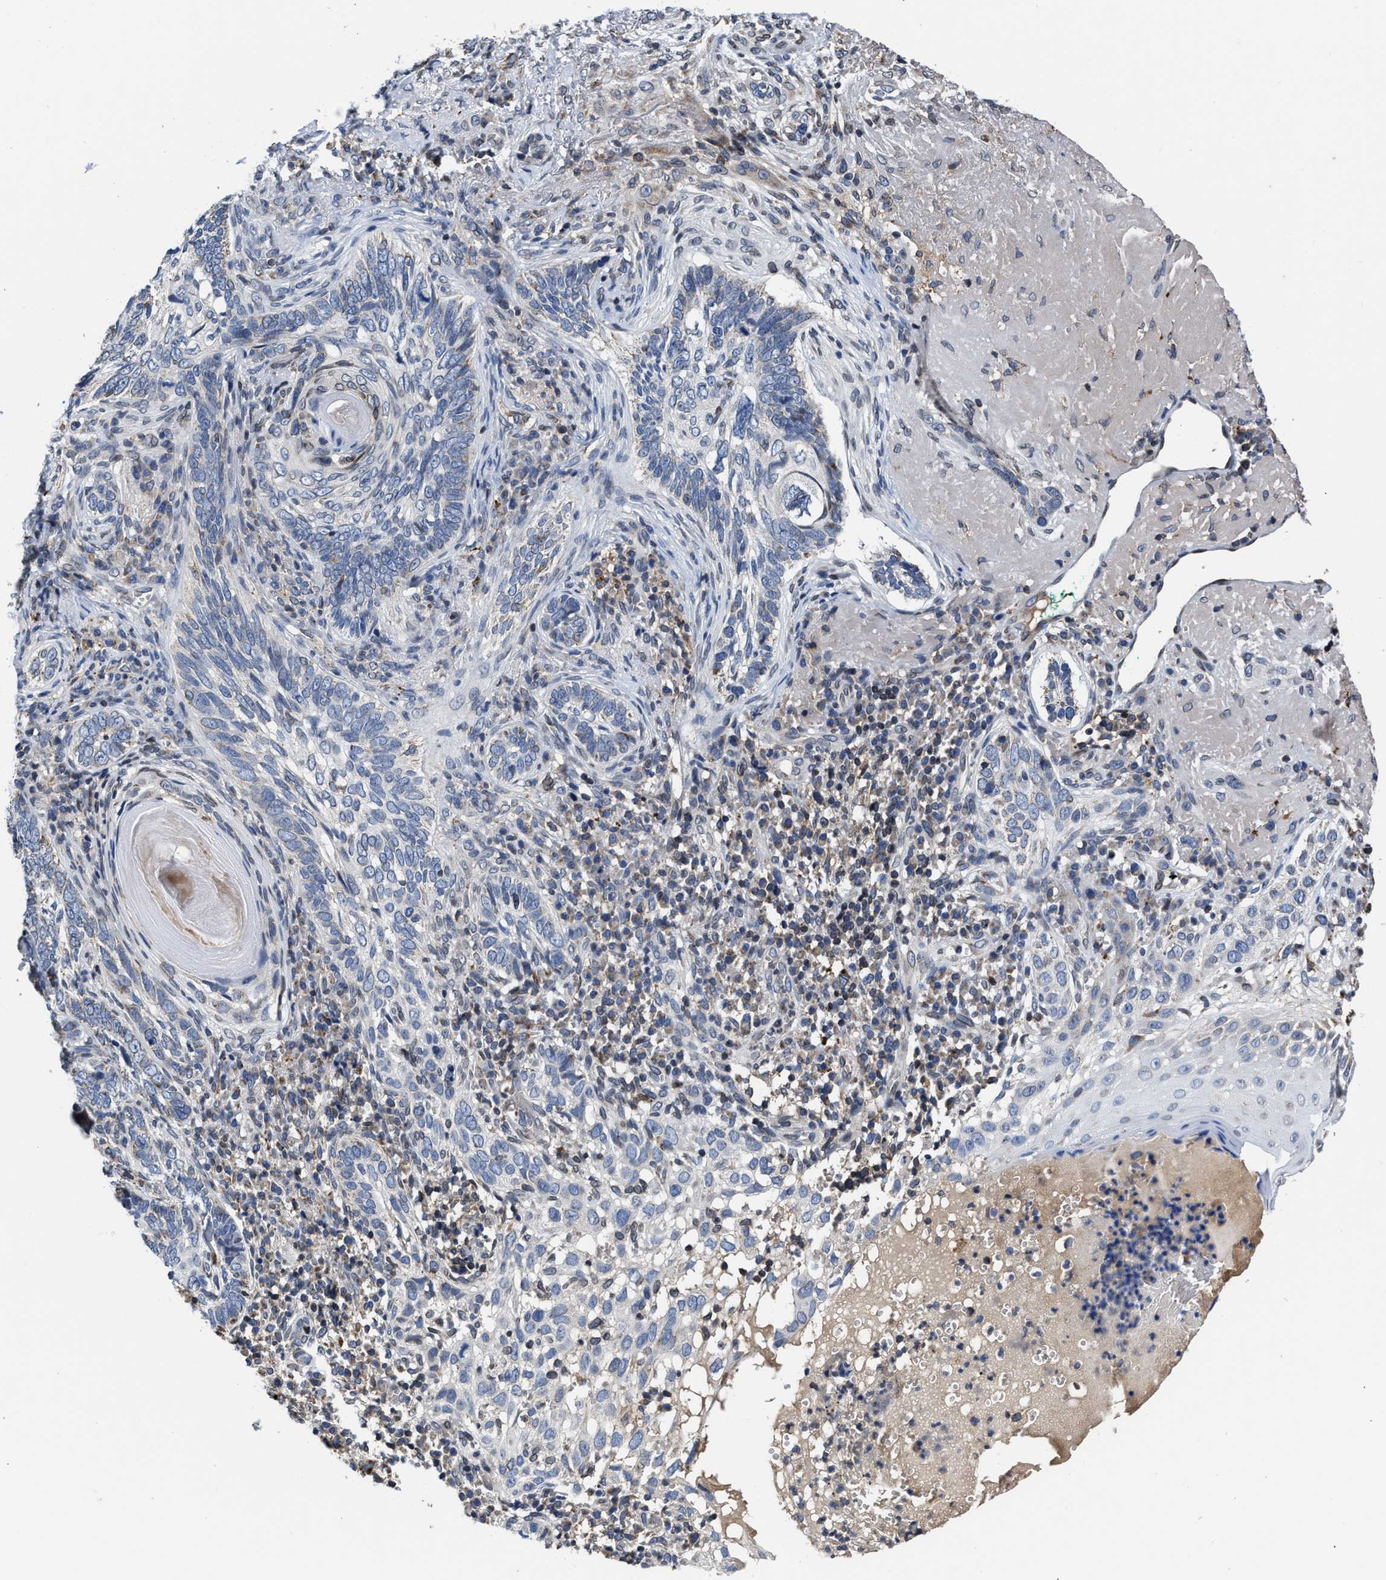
{"staining": {"intensity": "negative", "quantity": "none", "location": "none"}, "tissue": "skin cancer", "cell_type": "Tumor cells", "image_type": "cancer", "snomed": [{"axis": "morphology", "description": "Basal cell carcinoma"}, {"axis": "topography", "description": "Skin"}], "caption": "This is a histopathology image of immunohistochemistry staining of basal cell carcinoma (skin), which shows no expression in tumor cells.", "gene": "CACNA1D", "patient": {"sex": "female", "age": 89}}